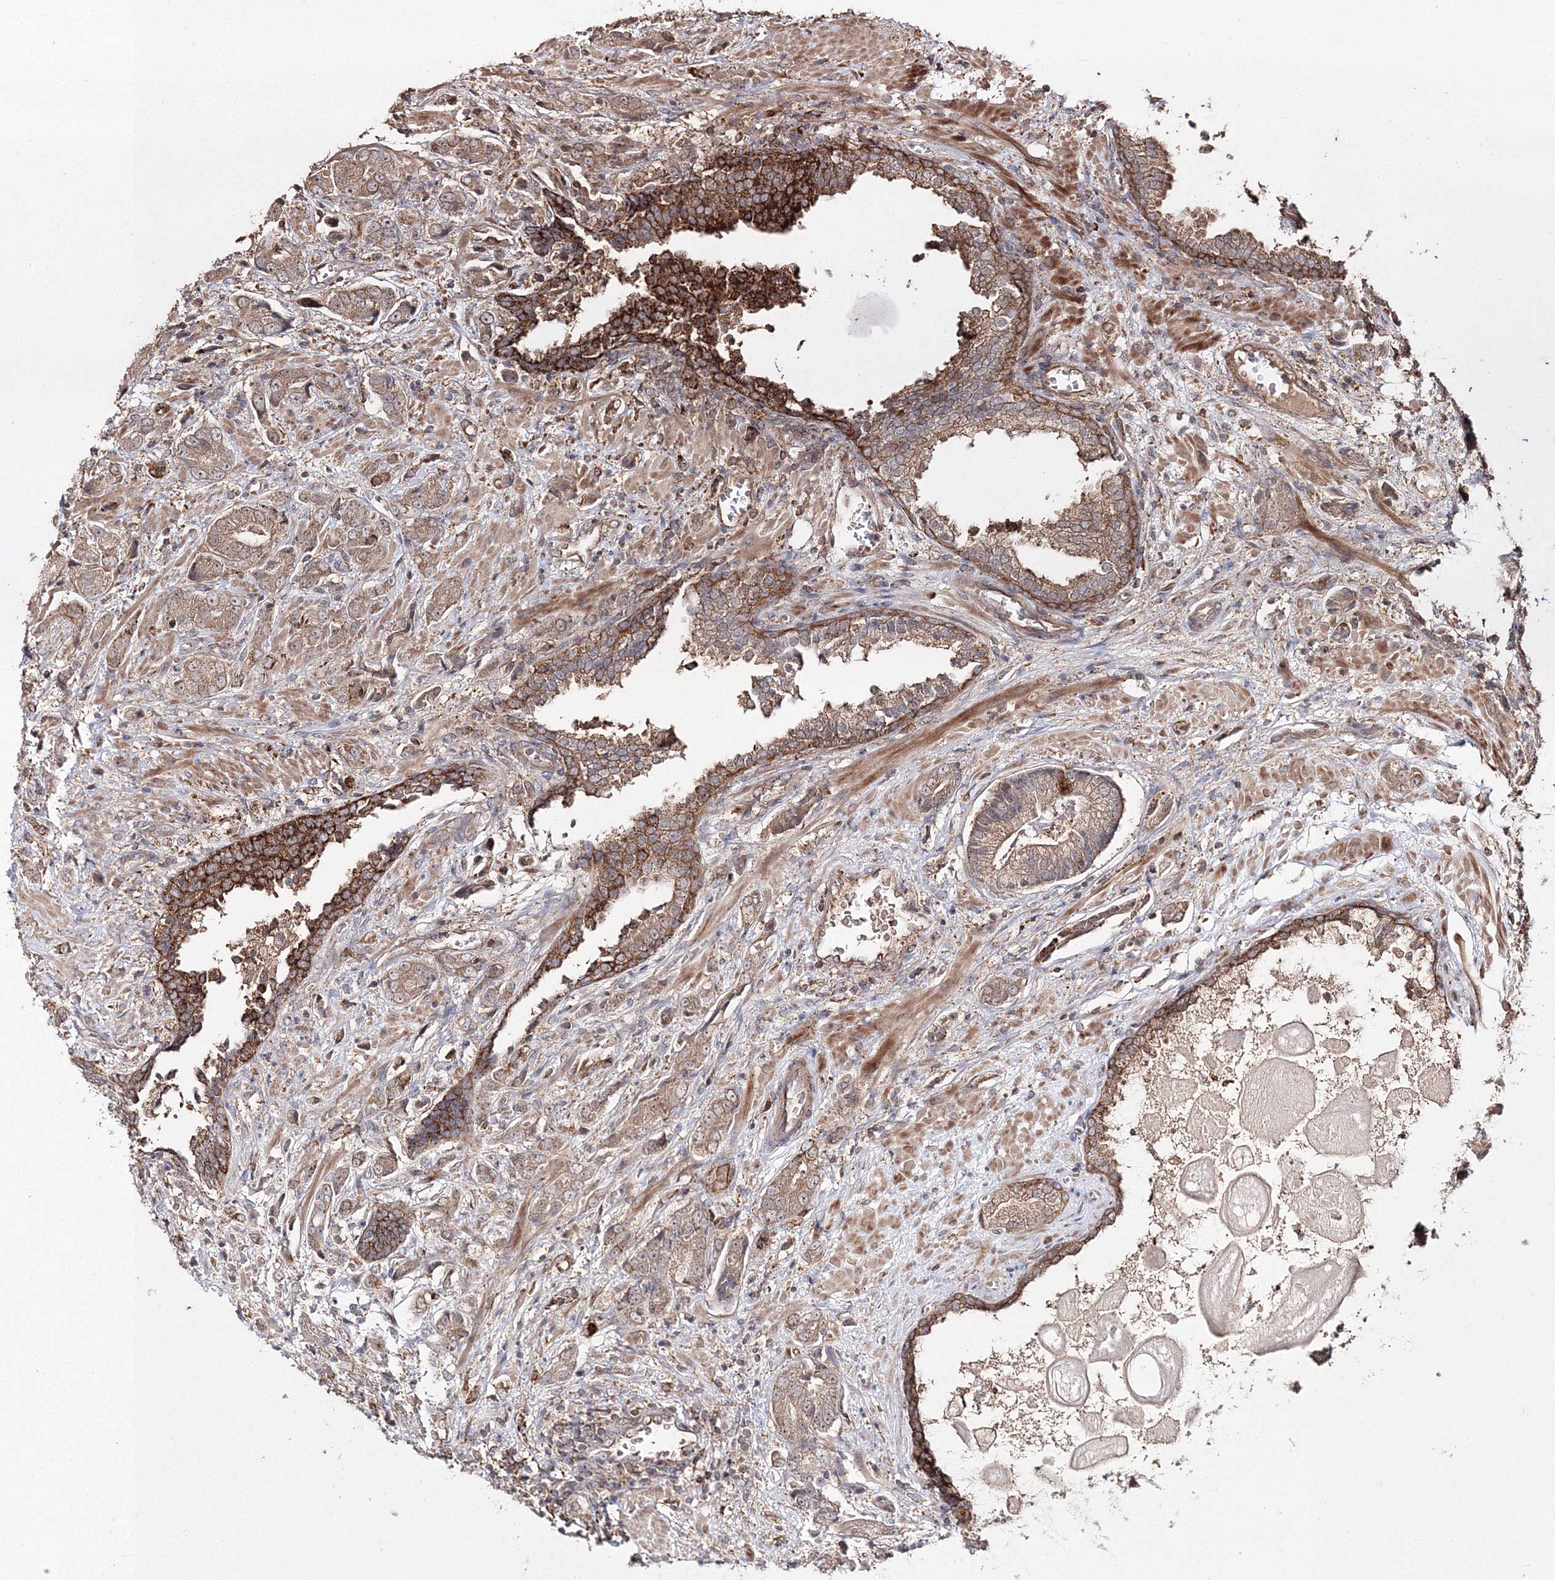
{"staining": {"intensity": "weak", "quantity": ">75%", "location": "cytoplasmic/membranous"}, "tissue": "prostate cancer", "cell_type": "Tumor cells", "image_type": "cancer", "snomed": [{"axis": "morphology", "description": "Adenocarcinoma, High grade"}, {"axis": "topography", "description": "Prostate"}], "caption": "Immunohistochemical staining of prostate high-grade adenocarcinoma demonstrates low levels of weak cytoplasmic/membranous protein staining in approximately >75% of tumor cells. Using DAB (brown) and hematoxylin (blue) stains, captured at high magnification using brightfield microscopy.", "gene": "DDO", "patient": {"sex": "male", "age": 57}}